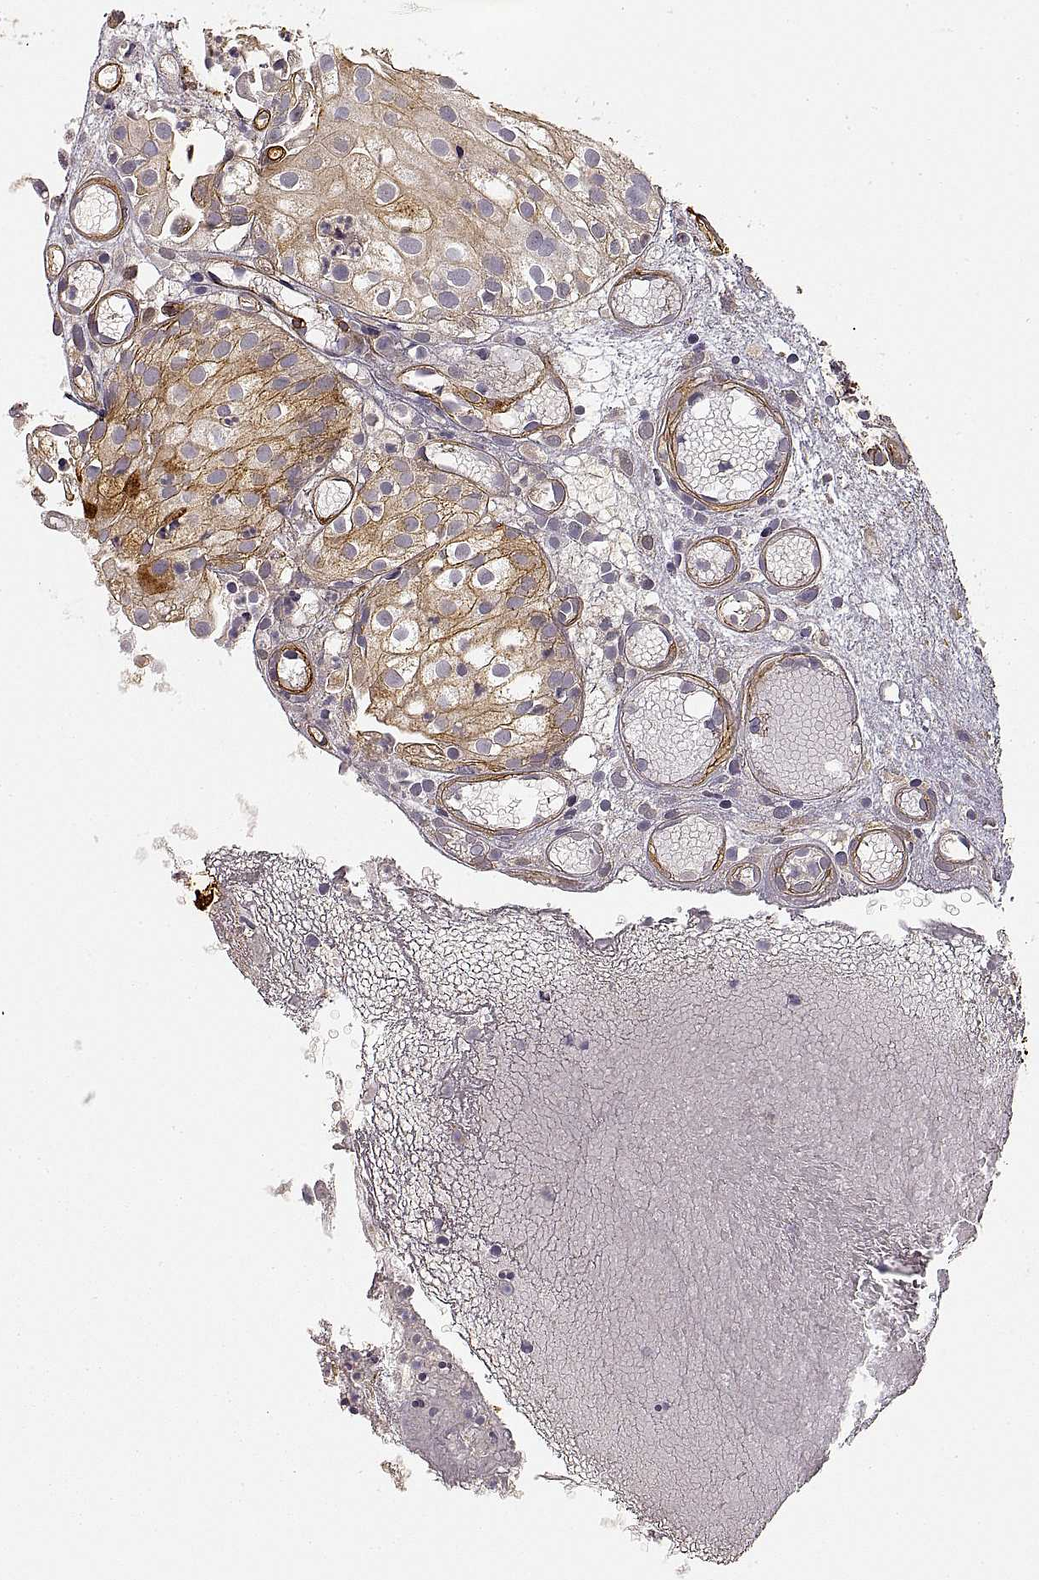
{"staining": {"intensity": "strong", "quantity": ">75%", "location": "cytoplasmic/membranous"}, "tissue": "prostate cancer", "cell_type": "Tumor cells", "image_type": "cancer", "snomed": [{"axis": "morphology", "description": "Adenocarcinoma, High grade"}, {"axis": "topography", "description": "Prostate"}], "caption": "Immunohistochemistry micrograph of adenocarcinoma (high-grade) (prostate) stained for a protein (brown), which reveals high levels of strong cytoplasmic/membranous expression in approximately >75% of tumor cells.", "gene": "LAMA4", "patient": {"sex": "male", "age": 79}}